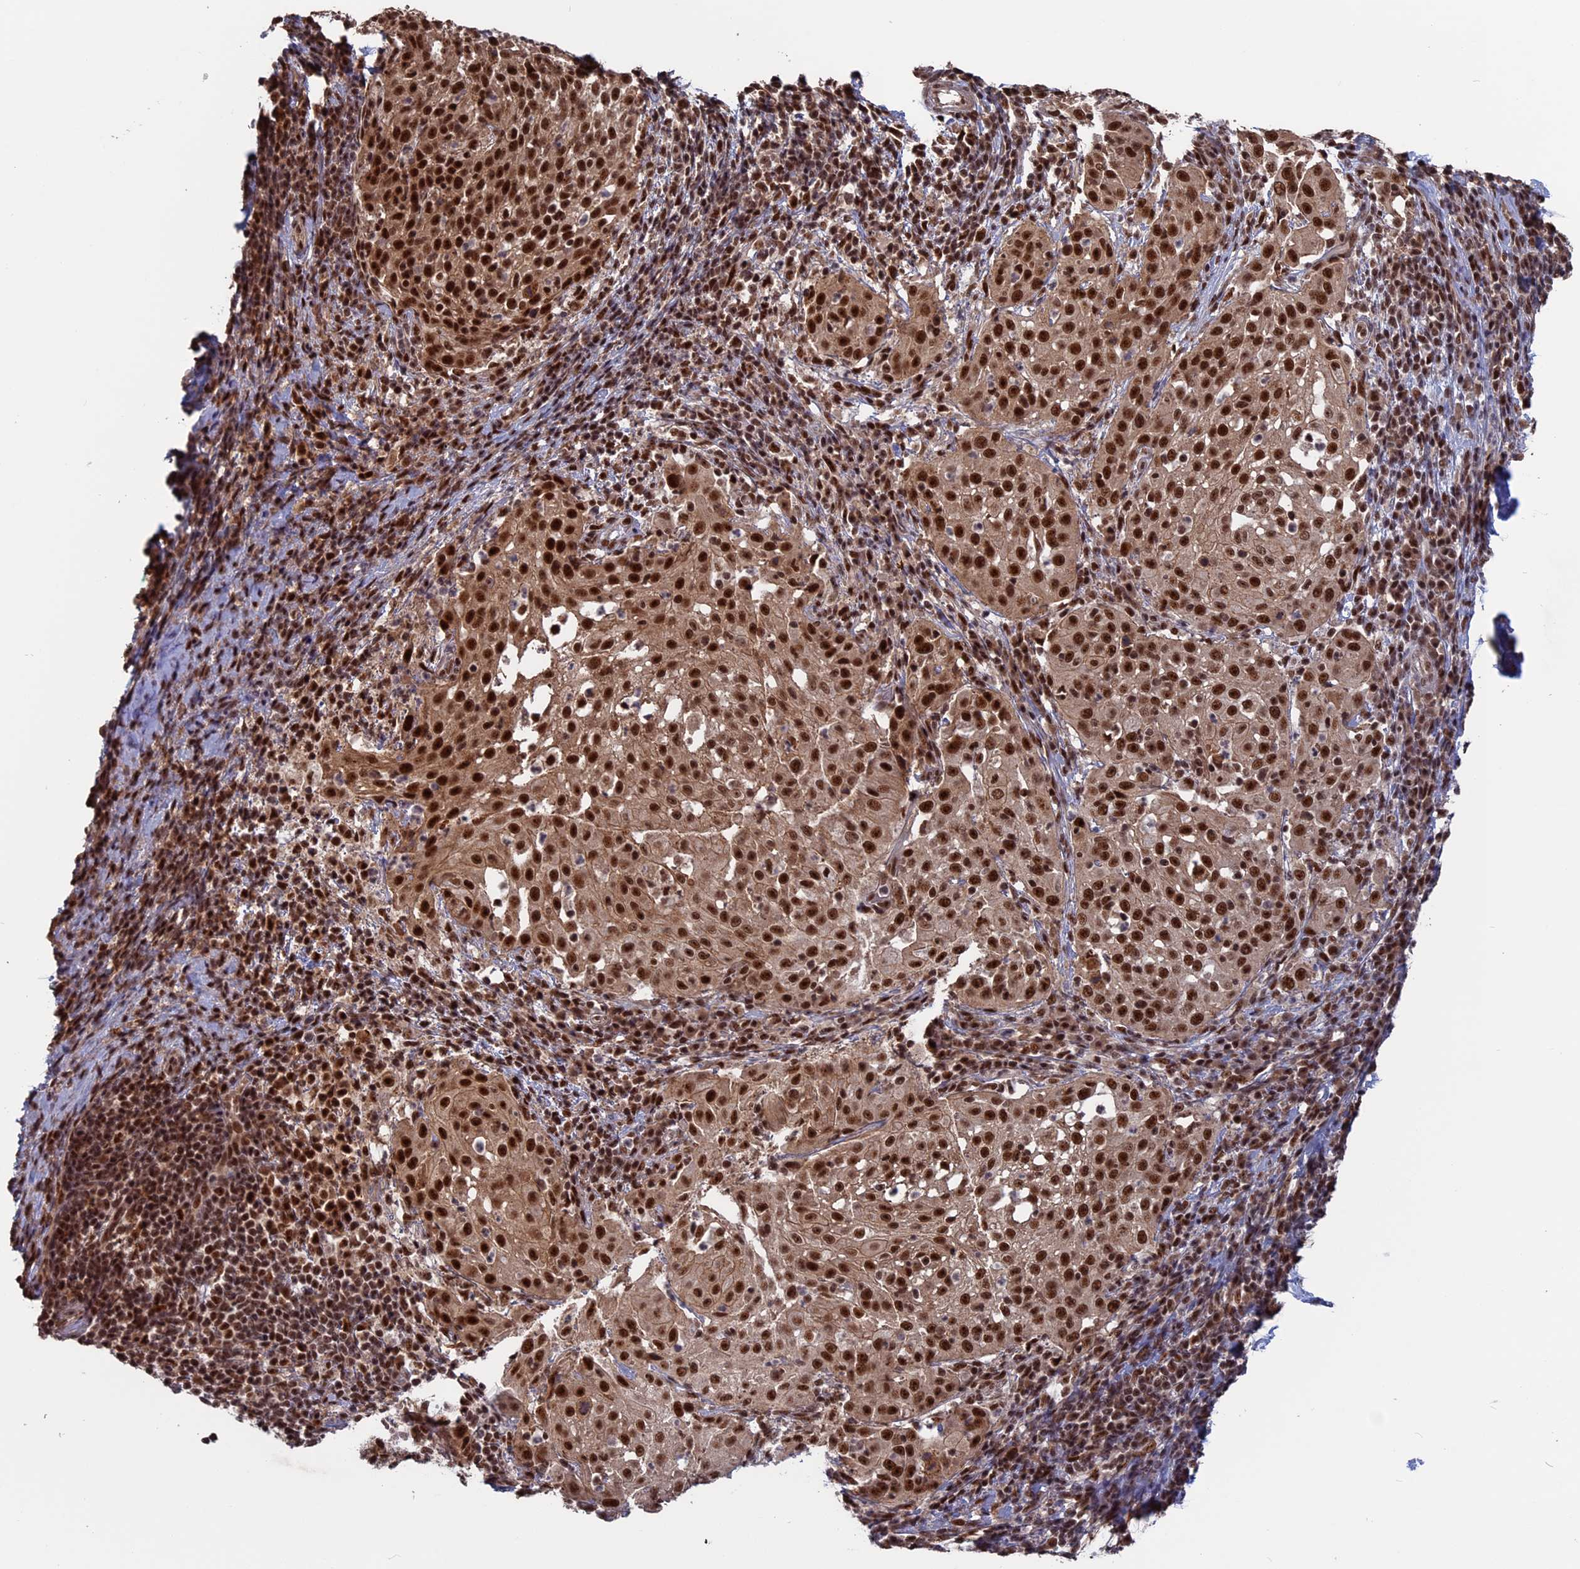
{"staining": {"intensity": "strong", "quantity": ">75%", "location": "nuclear"}, "tissue": "cervical cancer", "cell_type": "Tumor cells", "image_type": "cancer", "snomed": [{"axis": "morphology", "description": "Squamous cell carcinoma, NOS"}, {"axis": "topography", "description": "Cervix"}], "caption": "Immunohistochemical staining of squamous cell carcinoma (cervical) shows high levels of strong nuclear protein positivity in about >75% of tumor cells.", "gene": "CACTIN", "patient": {"sex": "female", "age": 57}}